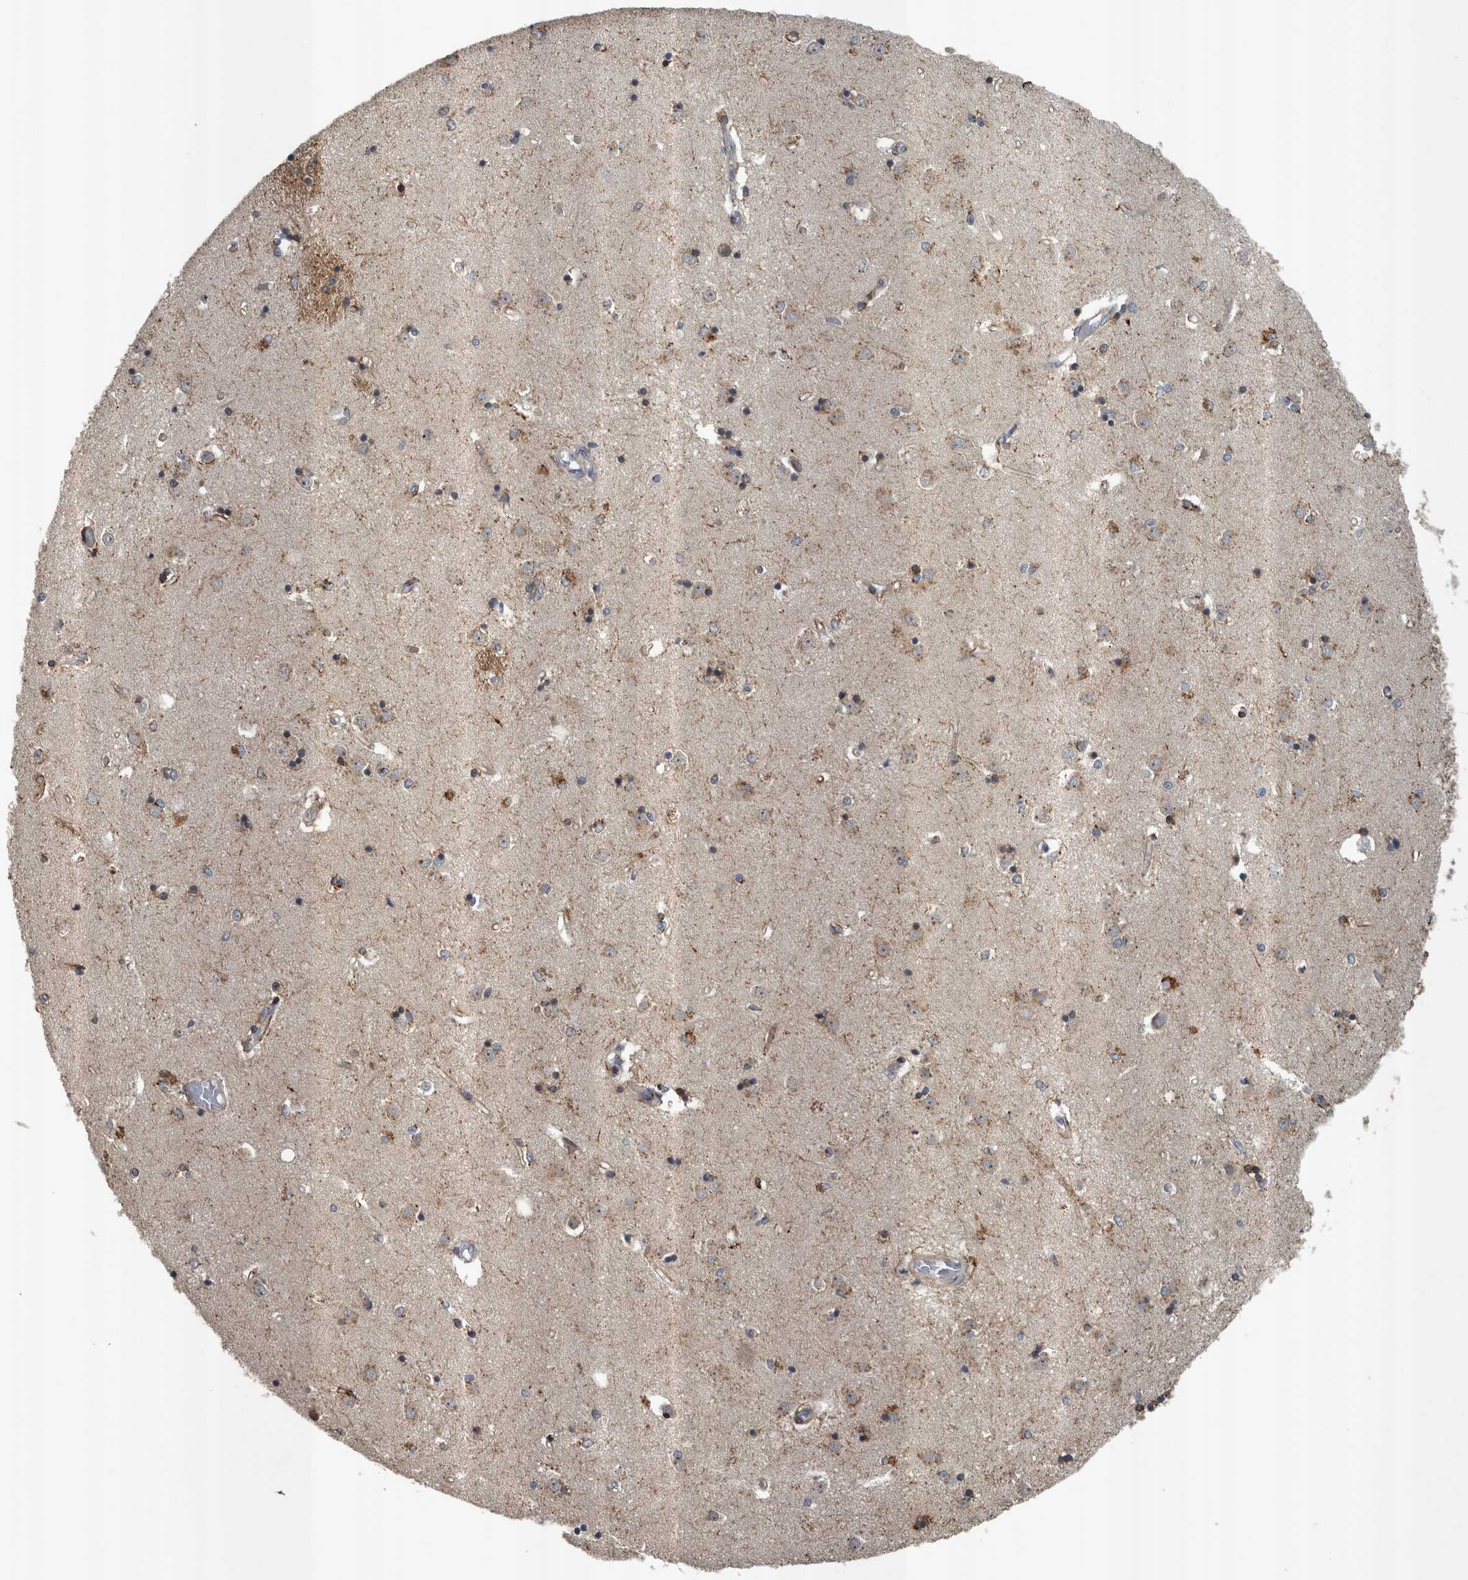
{"staining": {"intensity": "moderate", "quantity": "<25%", "location": "cytoplasmic/membranous"}, "tissue": "caudate", "cell_type": "Glial cells", "image_type": "normal", "snomed": [{"axis": "morphology", "description": "Normal tissue, NOS"}, {"axis": "topography", "description": "Lateral ventricle wall"}], "caption": "The micrograph exhibits a brown stain indicating the presence of a protein in the cytoplasmic/membranous of glial cells in caudate. The protein is stained brown, and the nuclei are stained in blue (DAB (3,3'-diaminobenzidine) IHC with brightfield microscopy, high magnification).", "gene": "ZNF345", "patient": {"sex": "male", "age": 45}}